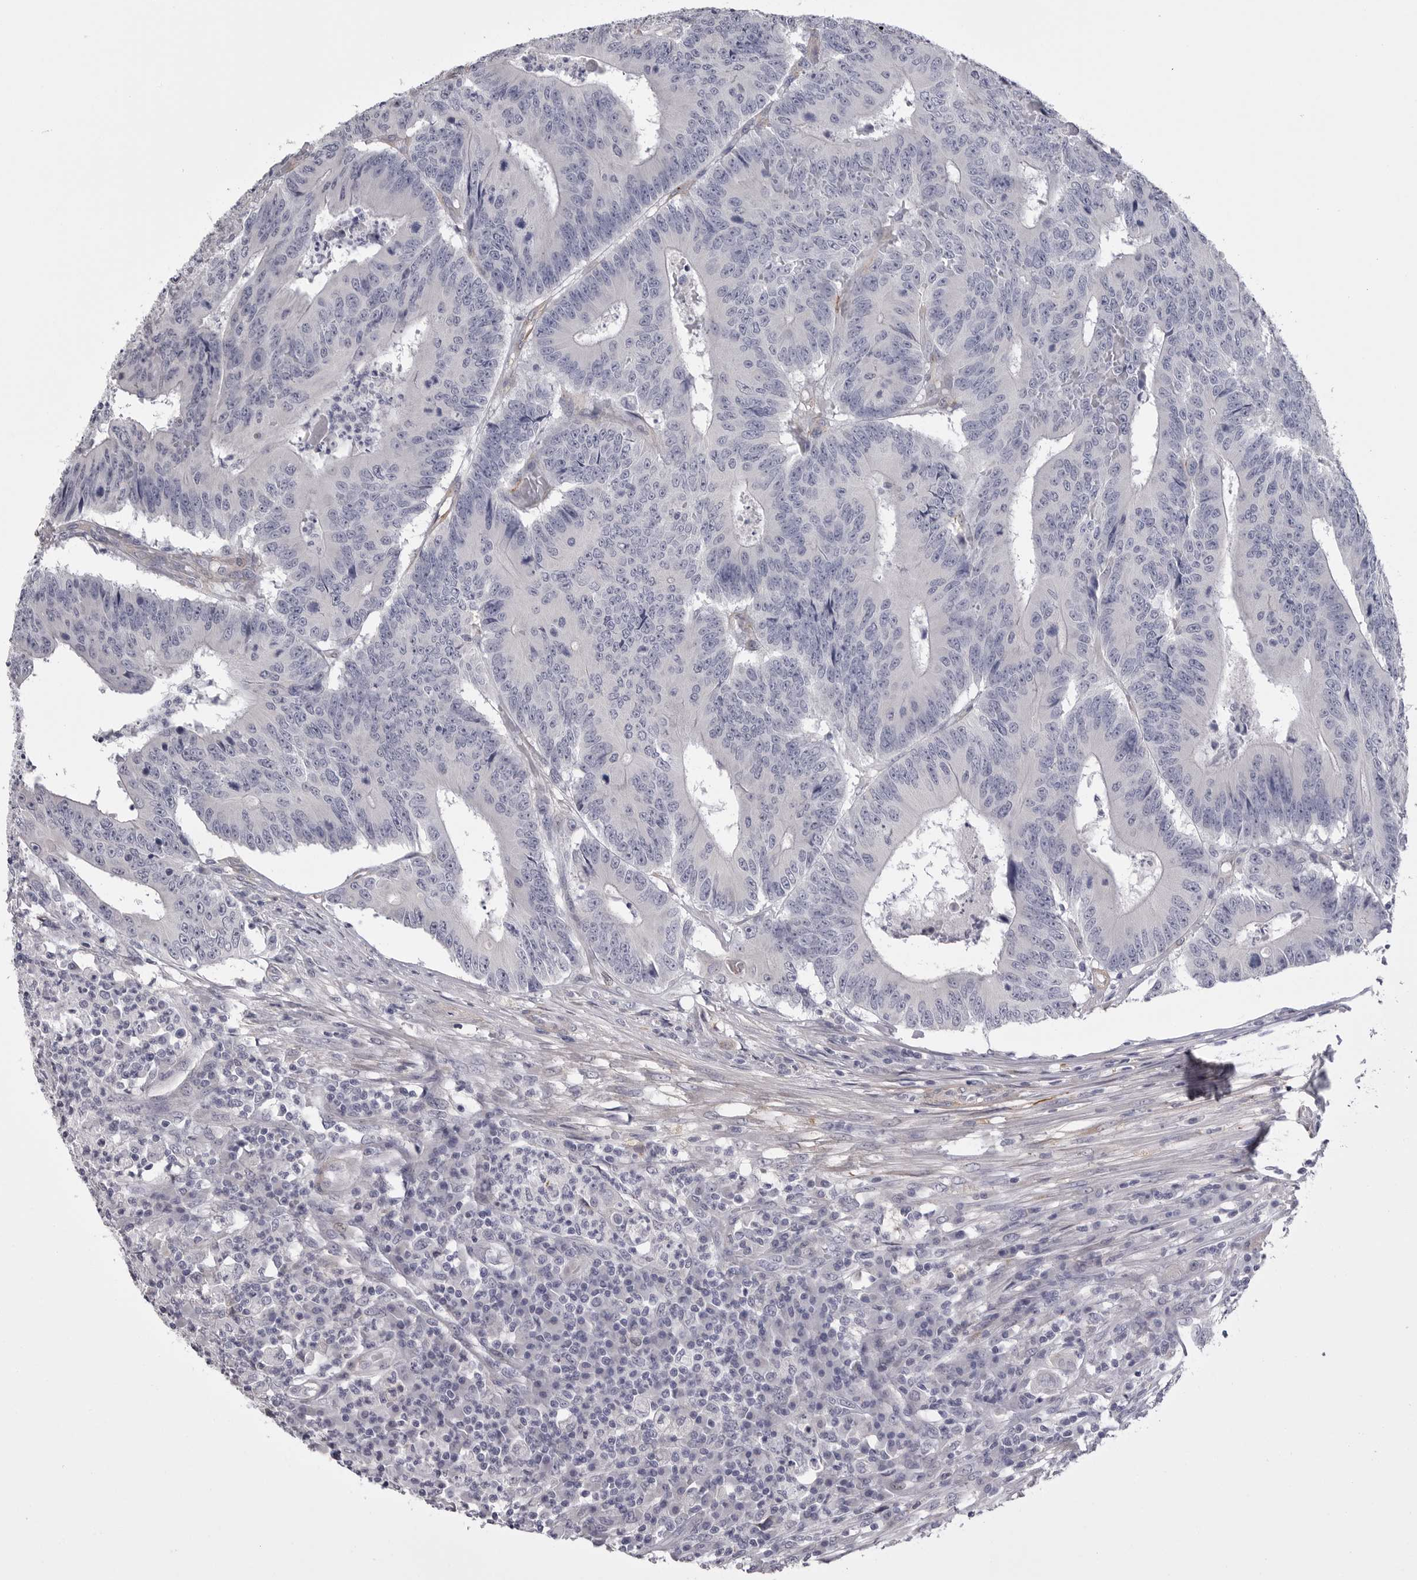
{"staining": {"intensity": "negative", "quantity": "none", "location": "none"}, "tissue": "colorectal cancer", "cell_type": "Tumor cells", "image_type": "cancer", "snomed": [{"axis": "morphology", "description": "Adenocarcinoma, NOS"}, {"axis": "topography", "description": "Colon"}], "caption": "High magnification brightfield microscopy of adenocarcinoma (colorectal) stained with DAB (3,3'-diaminobenzidine) (brown) and counterstained with hematoxylin (blue): tumor cells show no significant staining.", "gene": "AKAP12", "patient": {"sex": "male", "age": 83}}